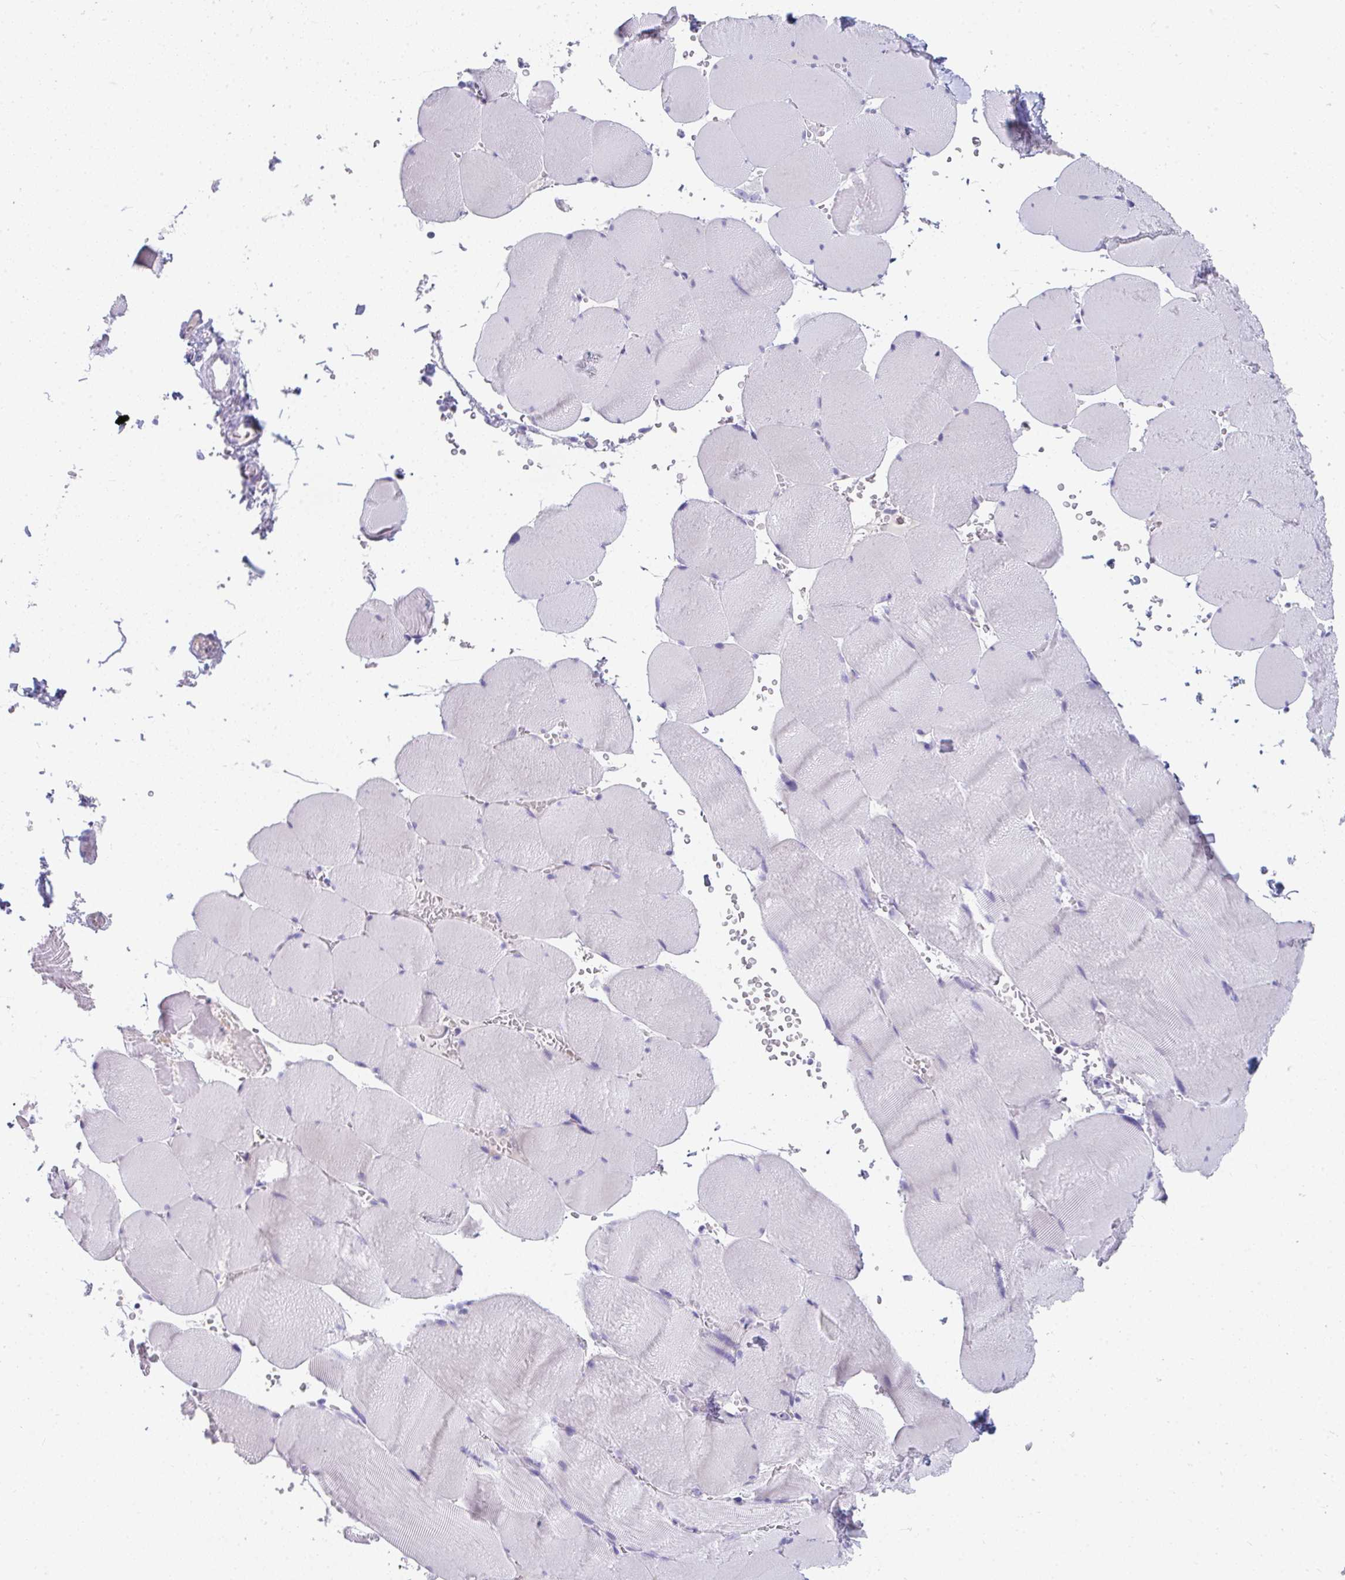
{"staining": {"intensity": "negative", "quantity": "none", "location": "none"}, "tissue": "skeletal muscle", "cell_type": "Myocytes", "image_type": "normal", "snomed": [{"axis": "morphology", "description": "Normal tissue, NOS"}, {"axis": "topography", "description": "Skeletal muscle"}, {"axis": "topography", "description": "Head-Neck"}], "caption": "Benign skeletal muscle was stained to show a protein in brown. There is no significant positivity in myocytes. The staining was performed using DAB (3,3'-diaminobenzidine) to visualize the protein expression in brown, while the nuclei were stained in blue with hematoxylin (Magnification: 20x).", "gene": "TTC30A", "patient": {"sex": "male", "age": 66}}